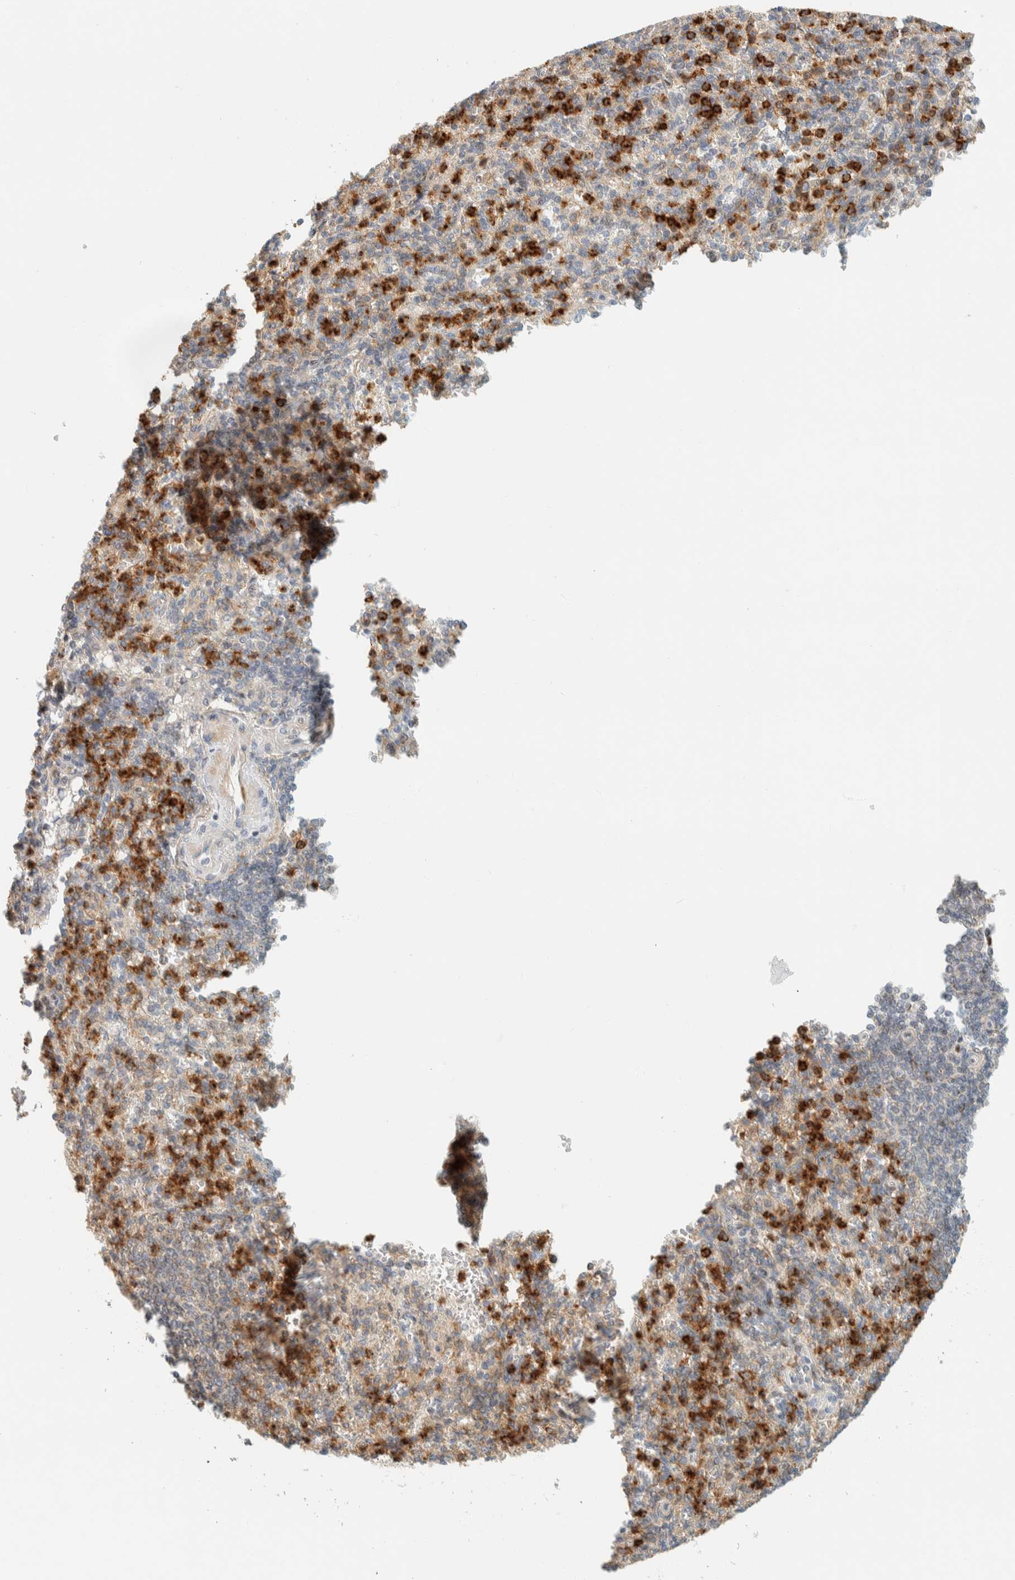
{"staining": {"intensity": "strong", "quantity": "25%-75%", "location": "cytoplasmic/membranous"}, "tissue": "spleen", "cell_type": "Cells in red pulp", "image_type": "normal", "snomed": [{"axis": "morphology", "description": "Normal tissue, NOS"}, {"axis": "topography", "description": "Spleen"}], "caption": "About 25%-75% of cells in red pulp in unremarkable spleen reveal strong cytoplasmic/membranous protein expression as visualized by brown immunohistochemical staining.", "gene": "CCDC171", "patient": {"sex": "female", "age": 74}}